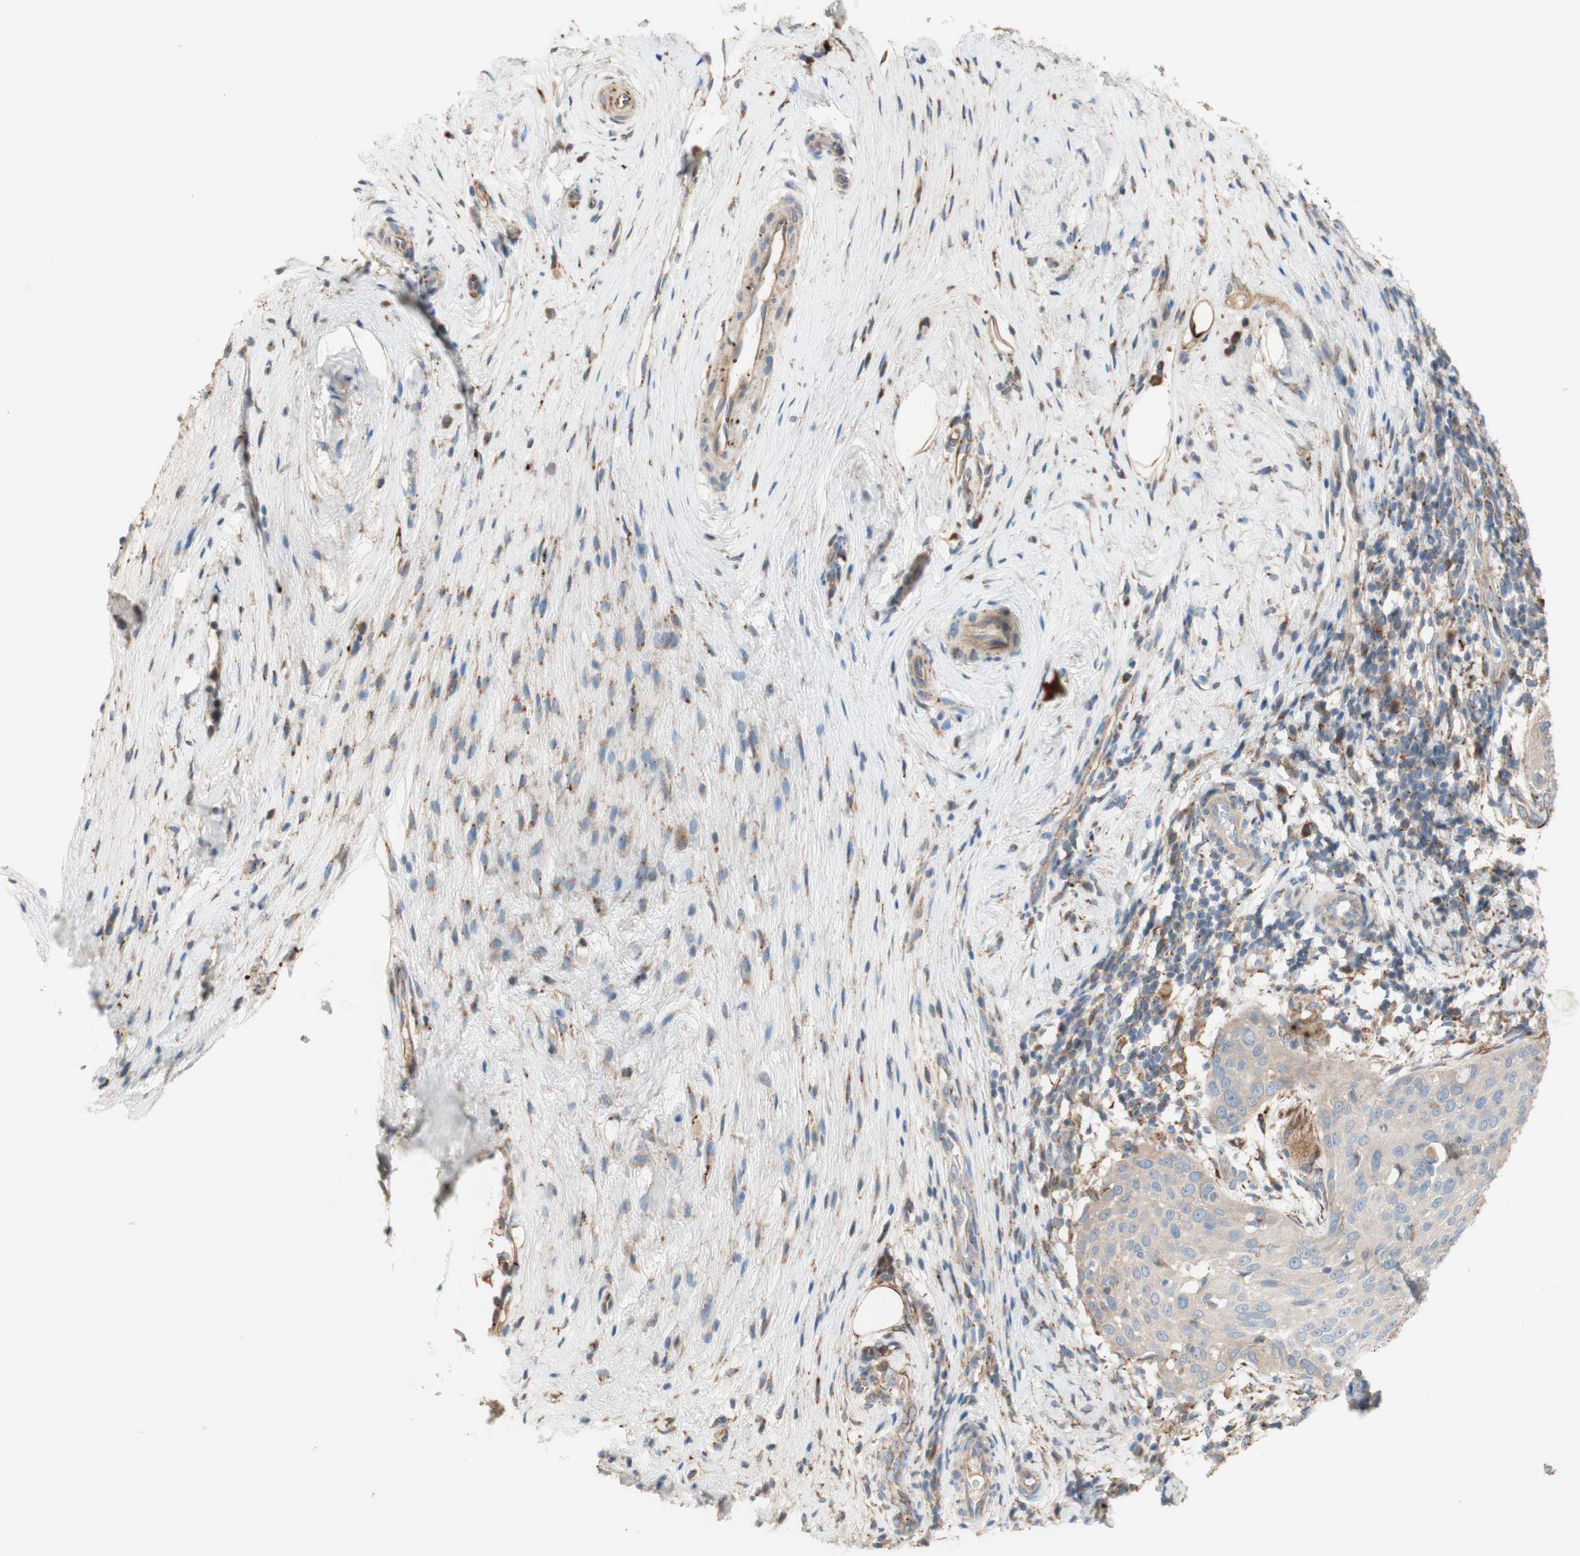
{"staining": {"intensity": "negative", "quantity": "none", "location": "none"}, "tissue": "cervical cancer", "cell_type": "Tumor cells", "image_type": "cancer", "snomed": [{"axis": "morphology", "description": "Squamous cell carcinoma, NOS"}, {"axis": "topography", "description": "Cervix"}], "caption": "IHC of cervical squamous cell carcinoma demonstrates no positivity in tumor cells. (Brightfield microscopy of DAB immunohistochemistry (IHC) at high magnification).", "gene": "PTPN21", "patient": {"sex": "female", "age": 51}}